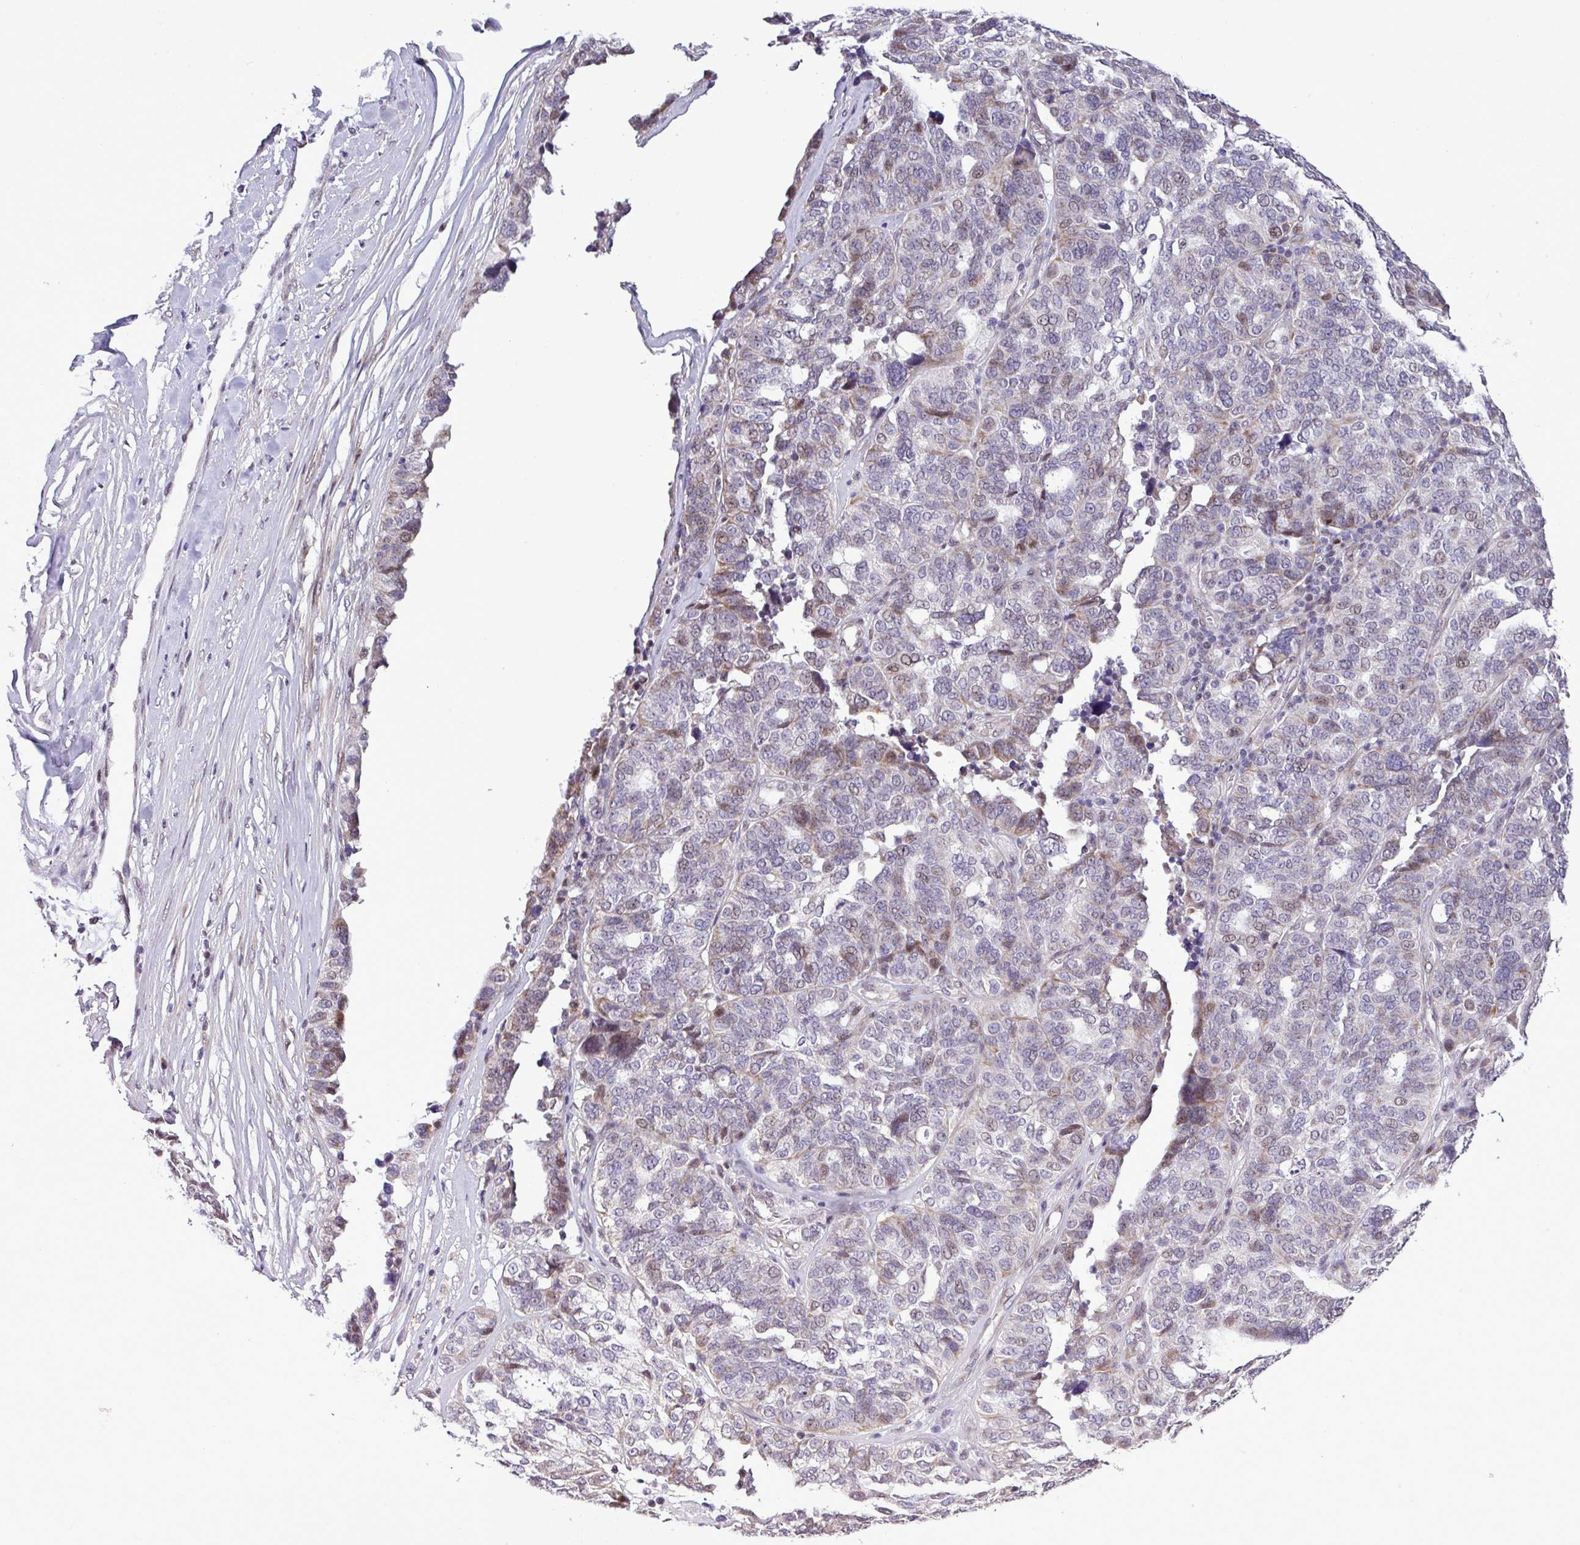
{"staining": {"intensity": "moderate", "quantity": "<25%", "location": "cytoplasmic/membranous,nuclear"}, "tissue": "ovarian cancer", "cell_type": "Tumor cells", "image_type": "cancer", "snomed": [{"axis": "morphology", "description": "Cystadenocarcinoma, serous, NOS"}, {"axis": "topography", "description": "Ovary"}], "caption": "Human ovarian cancer (serous cystadenocarcinoma) stained with a protein marker exhibits moderate staining in tumor cells.", "gene": "ZNF354A", "patient": {"sex": "female", "age": 59}}